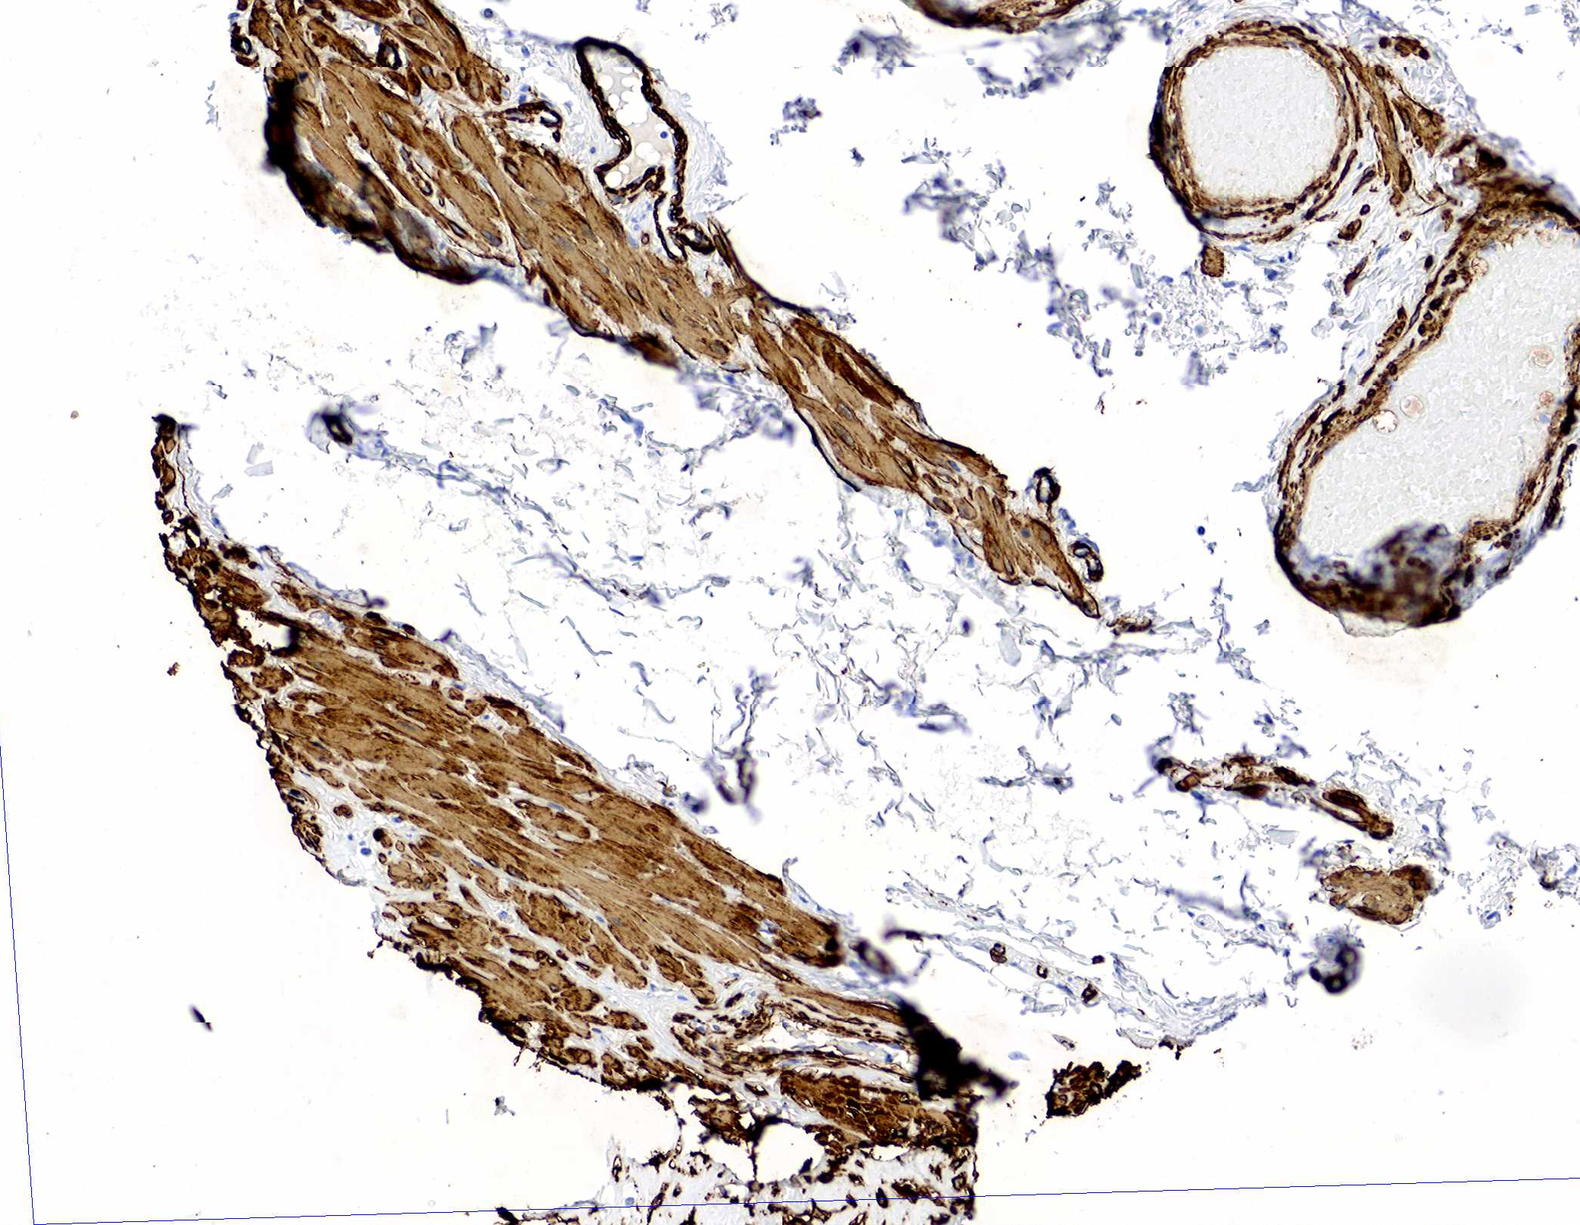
{"staining": {"intensity": "negative", "quantity": "none", "location": "none"}, "tissue": "epididymis", "cell_type": "Glandular cells", "image_type": "normal", "snomed": [{"axis": "morphology", "description": "Normal tissue, NOS"}, {"axis": "topography", "description": "Epididymis"}], "caption": "Glandular cells are negative for protein expression in normal human epididymis. (Immunohistochemistry (ihc), brightfield microscopy, high magnification).", "gene": "ACTA2", "patient": {"sex": "male", "age": 52}}